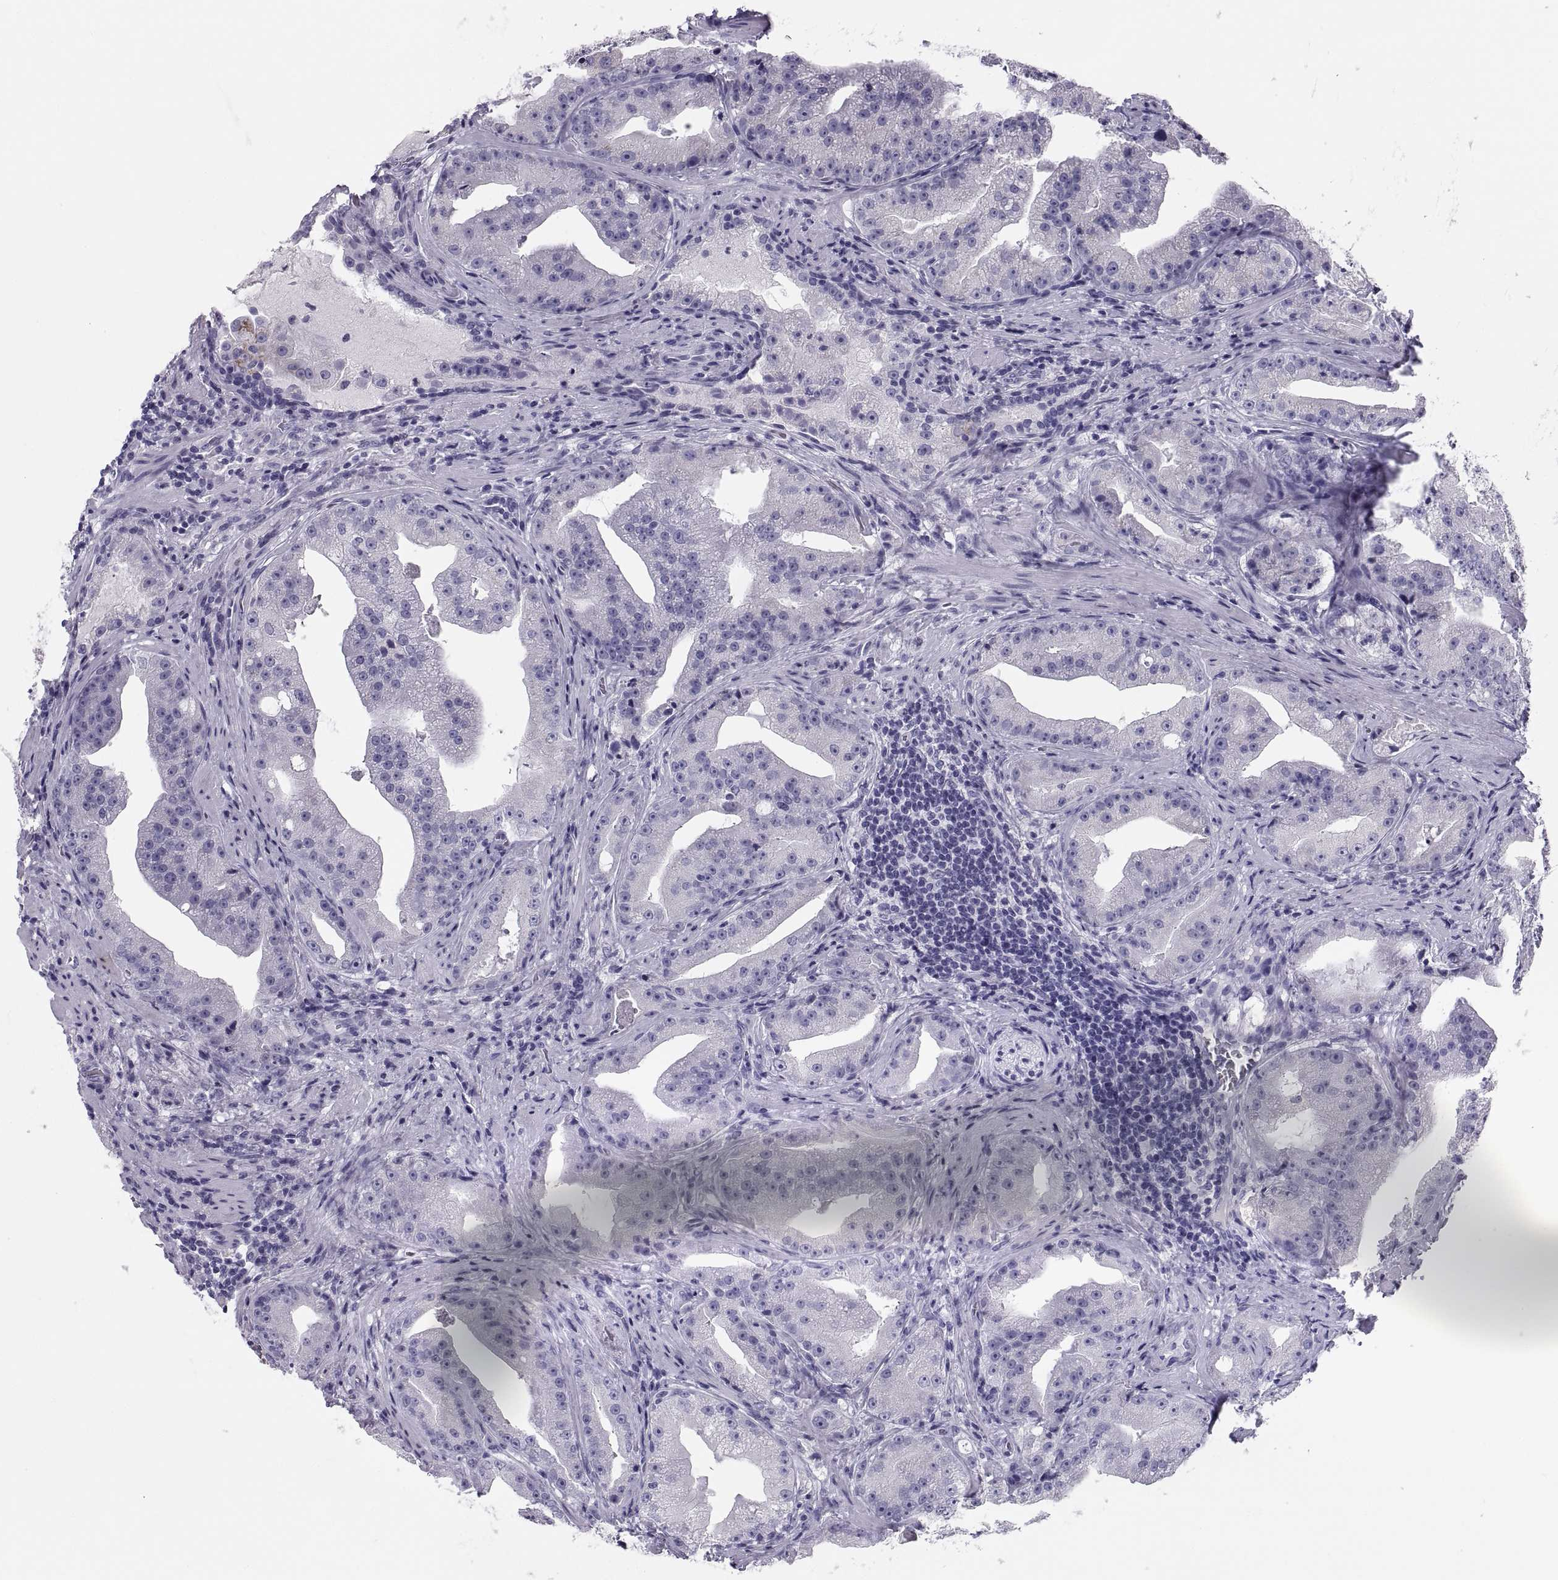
{"staining": {"intensity": "negative", "quantity": "none", "location": "none"}, "tissue": "prostate cancer", "cell_type": "Tumor cells", "image_type": "cancer", "snomed": [{"axis": "morphology", "description": "Adenocarcinoma, Low grade"}, {"axis": "topography", "description": "Prostate"}], "caption": "Protein analysis of adenocarcinoma (low-grade) (prostate) displays no significant expression in tumor cells.", "gene": "PAX2", "patient": {"sex": "male", "age": 62}}